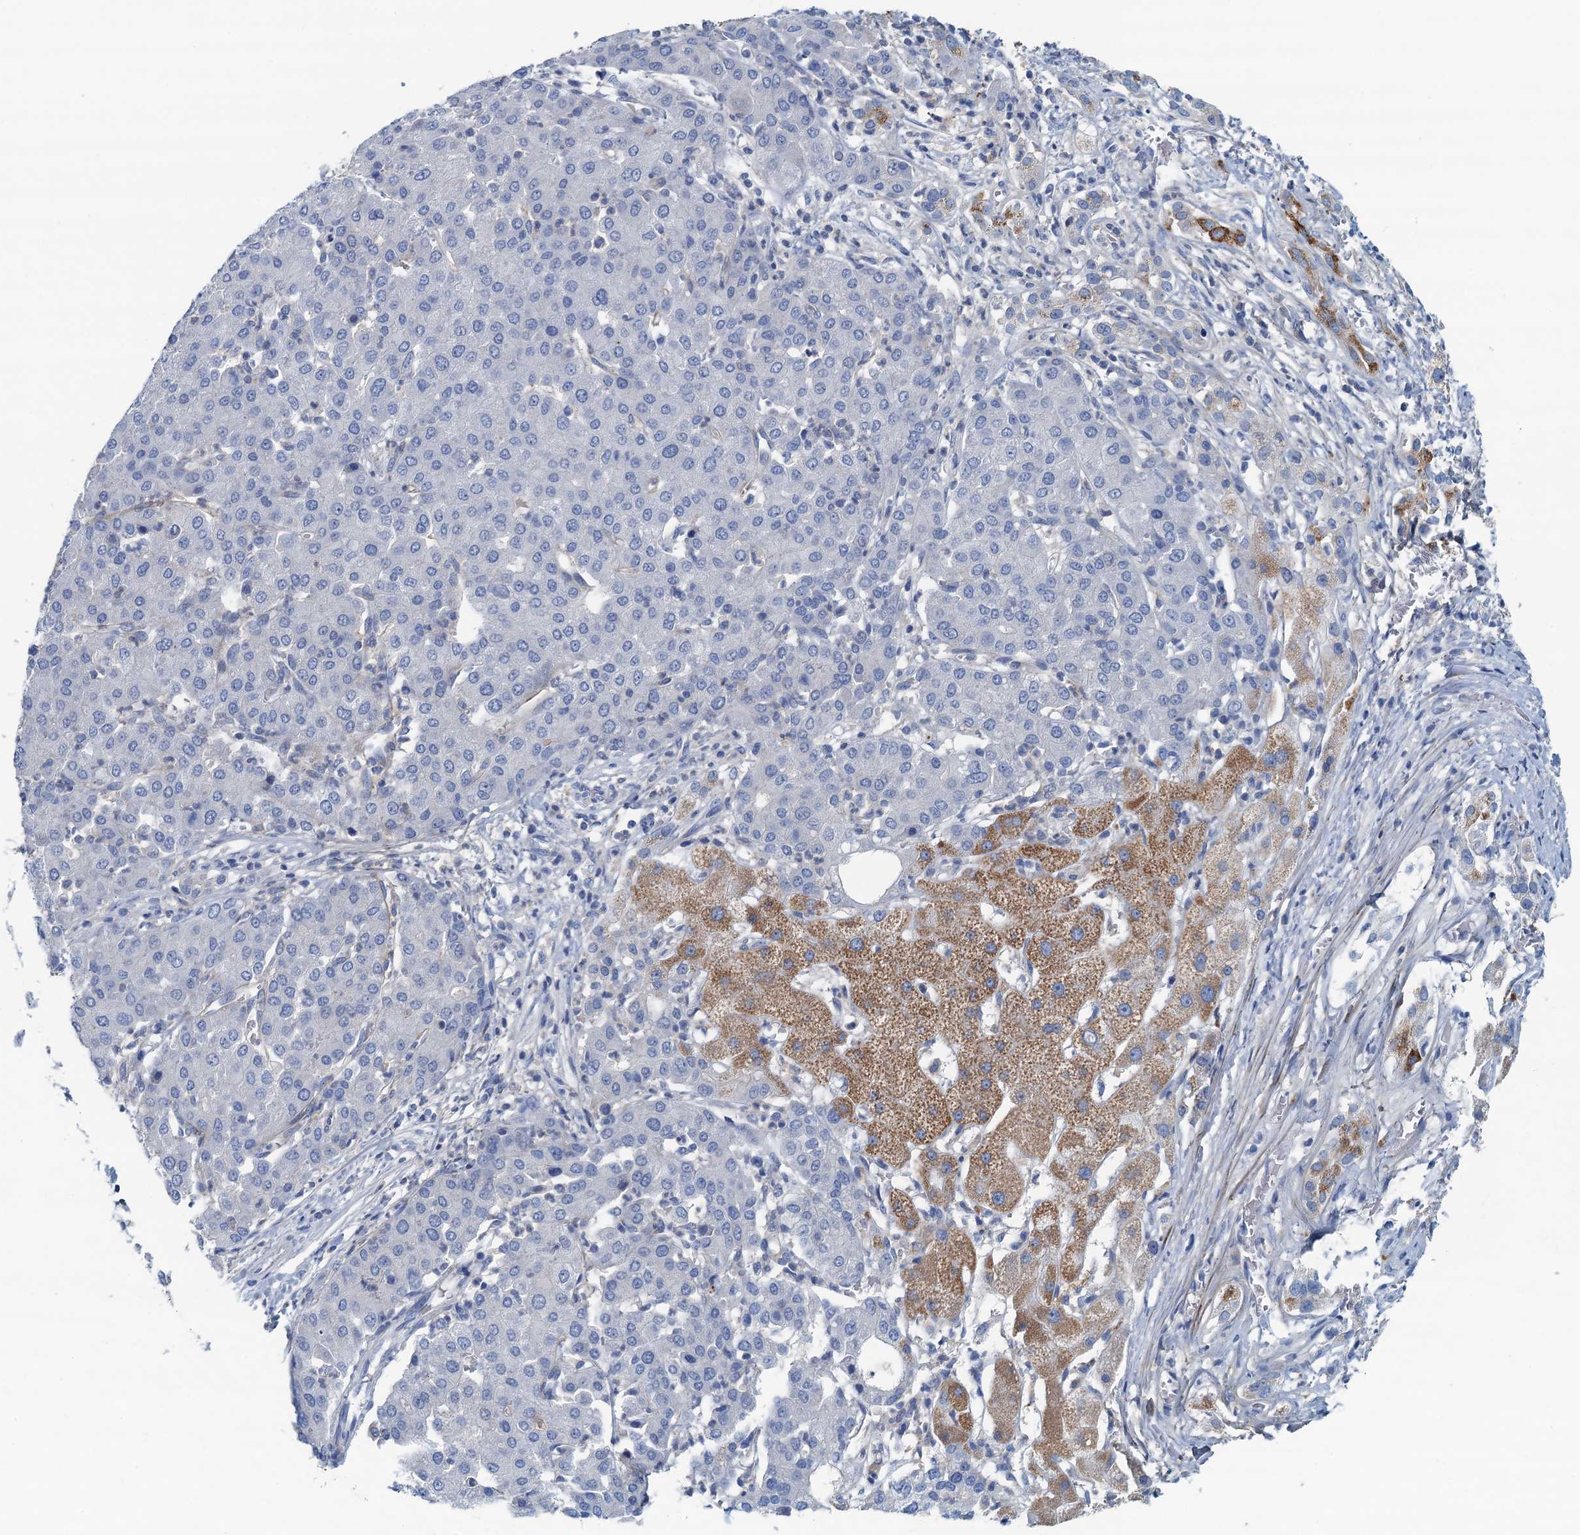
{"staining": {"intensity": "negative", "quantity": "none", "location": "none"}, "tissue": "liver cancer", "cell_type": "Tumor cells", "image_type": "cancer", "snomed": [{"axis": "morphology", "description": "Carcinoma, Hepatocellular, NOS"}, {"axis": "topography", "description": "Liver"}], "caption": "Image shows no significant protein positivity in tumor cells of liver hepatocellular carcinoma. (Immunohistochemistry, brightfield microscopy, high magnification).", "gene": "THAP10", "patient": {"sex": "male", "age": 65}}